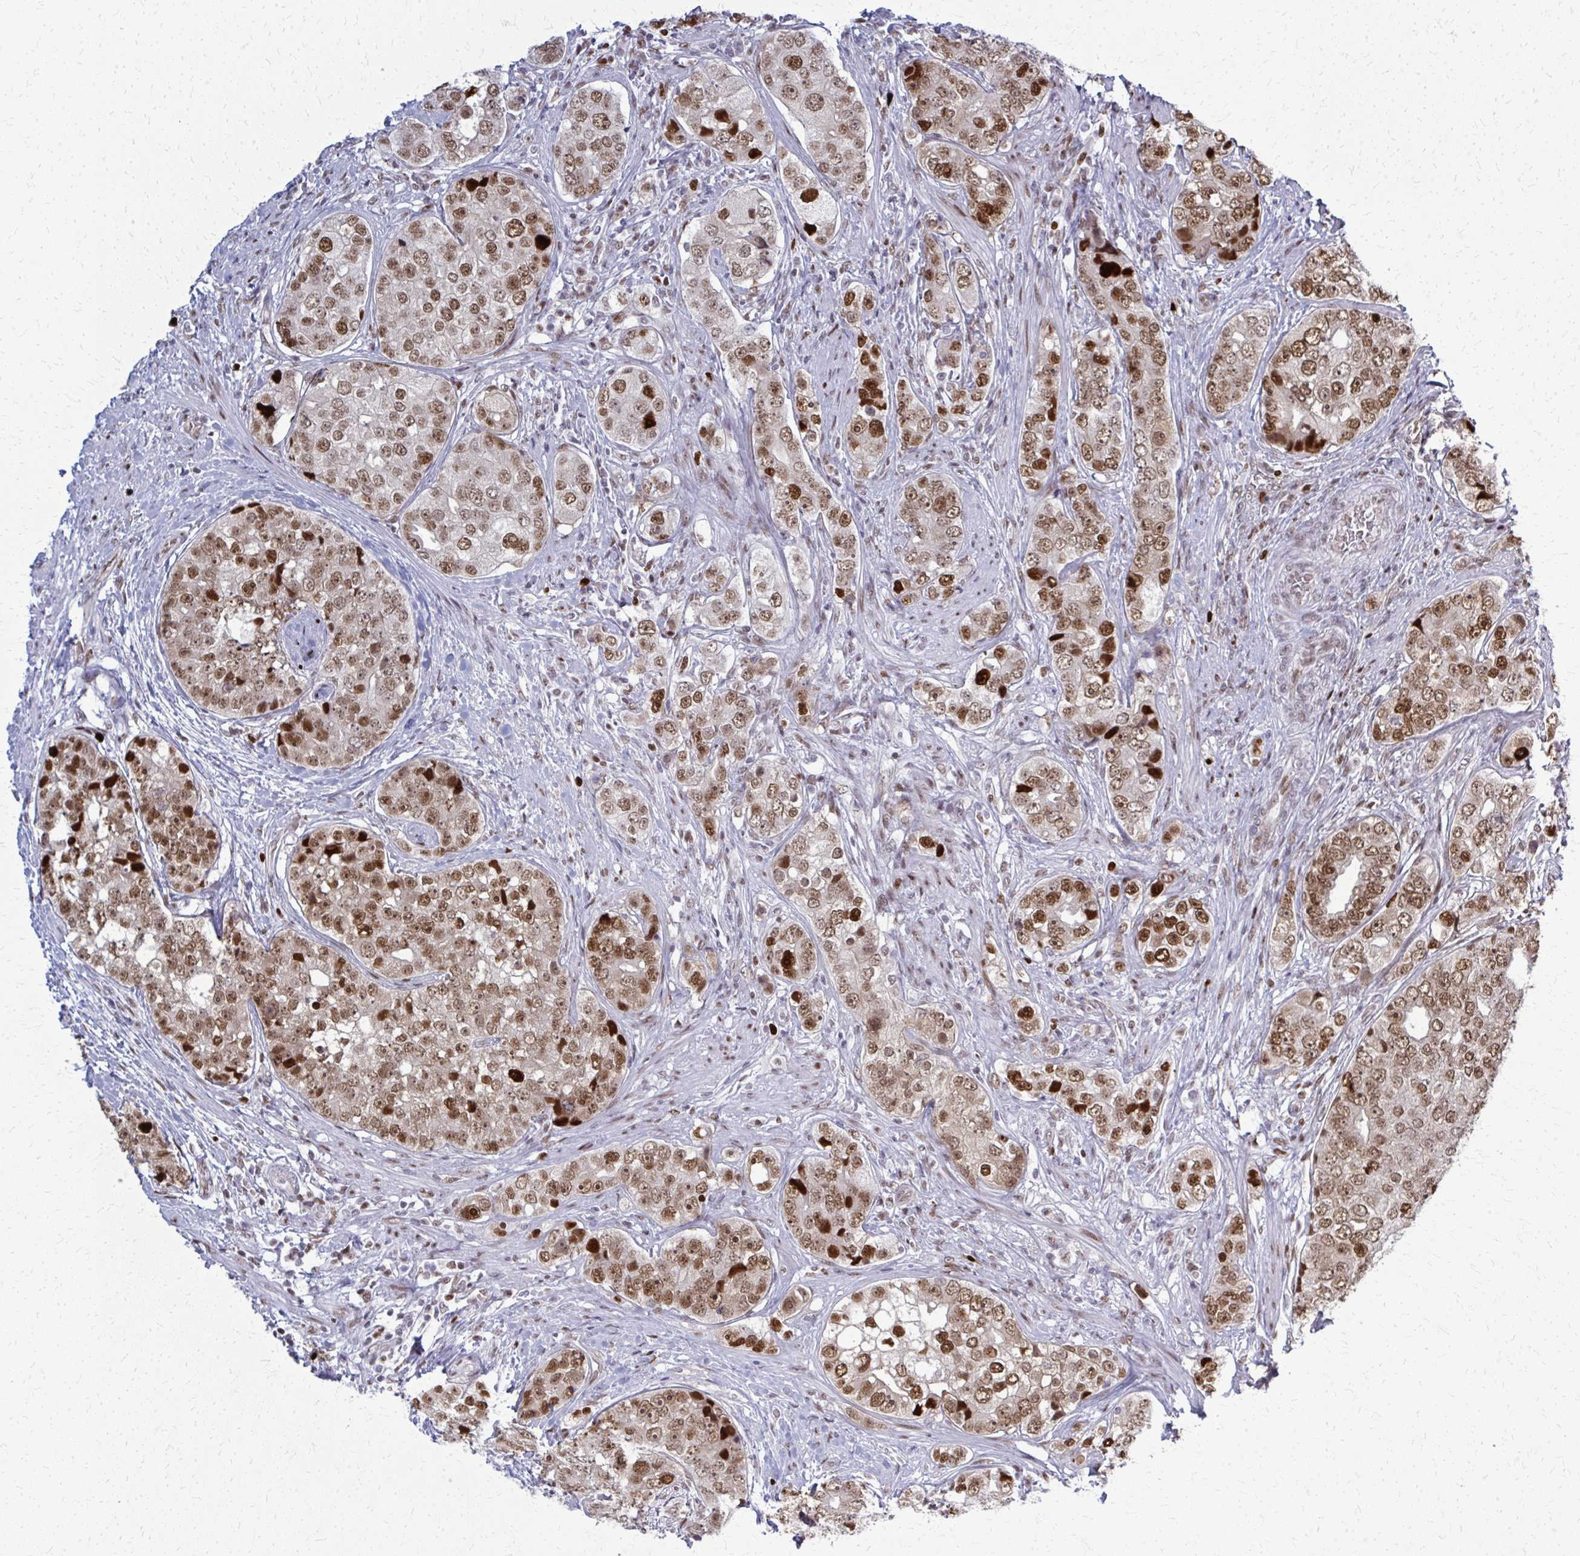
{"staining": {"intensity": "strong", "quantity": ">75%", "location": "nuclear"}, "tissue": "prostate cancer", "cell_type": "Tumor cells", "image_type": "cancer", "snomed": [{"axis": "morphology", "description": "Adenocarcinoma, High grade"}, {"axis": "topography", "description": "Prostate"}], "caption": "Protein analysis of prostate cancer tissue reveals strong nuclear staining in approximately >75% of tumor cells.", "gene": "ZNF559", "patient": {"sex": "male", "age": 60}}